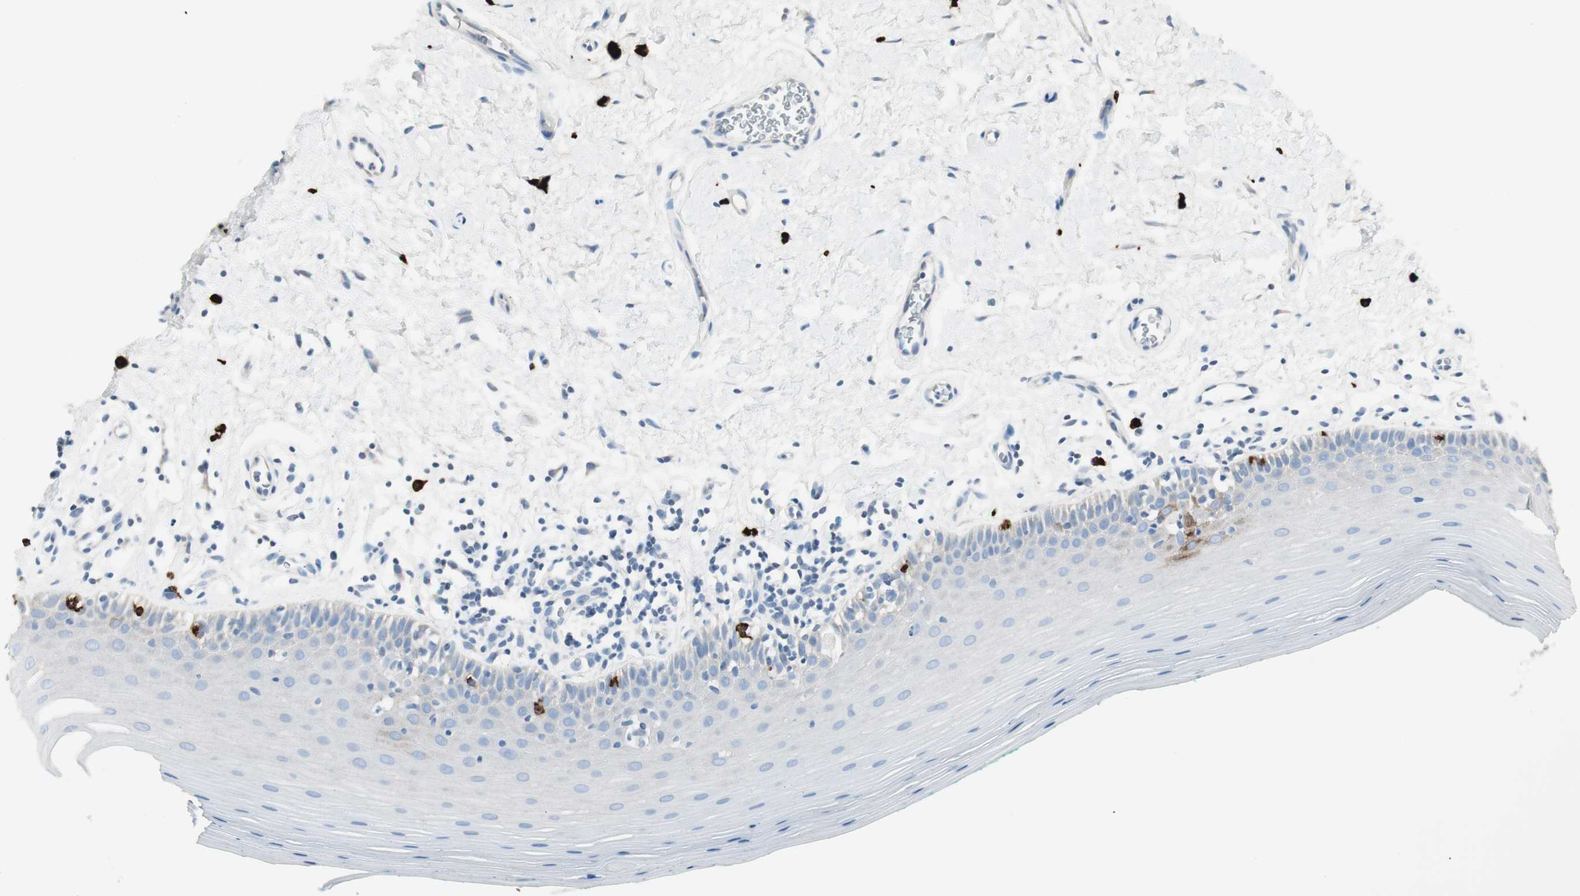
{"staining": {"intensity": "strong", "quantity": "<25%", "location": "cytoplasmic/membranous"}, "tissue": "oral mucosa", "cell_type": "Squamous epithelial cells", "image_type": "normal", "snomed": [{"axis": "morphology", "description": "Normal tissue, NOS"}, {"axis": "topography", "description": "Skeletal muscle"}, {"axis": "topography", "description": "Oral tissue"}], "caption": "A micrograph of human oral mucosa stained for a protein demonstrates strong cytoplasmic/membranous brown staining in squamous epithelial cells.", "gene": "DLG4", "patient": {"sex": "male", "age": 58}}